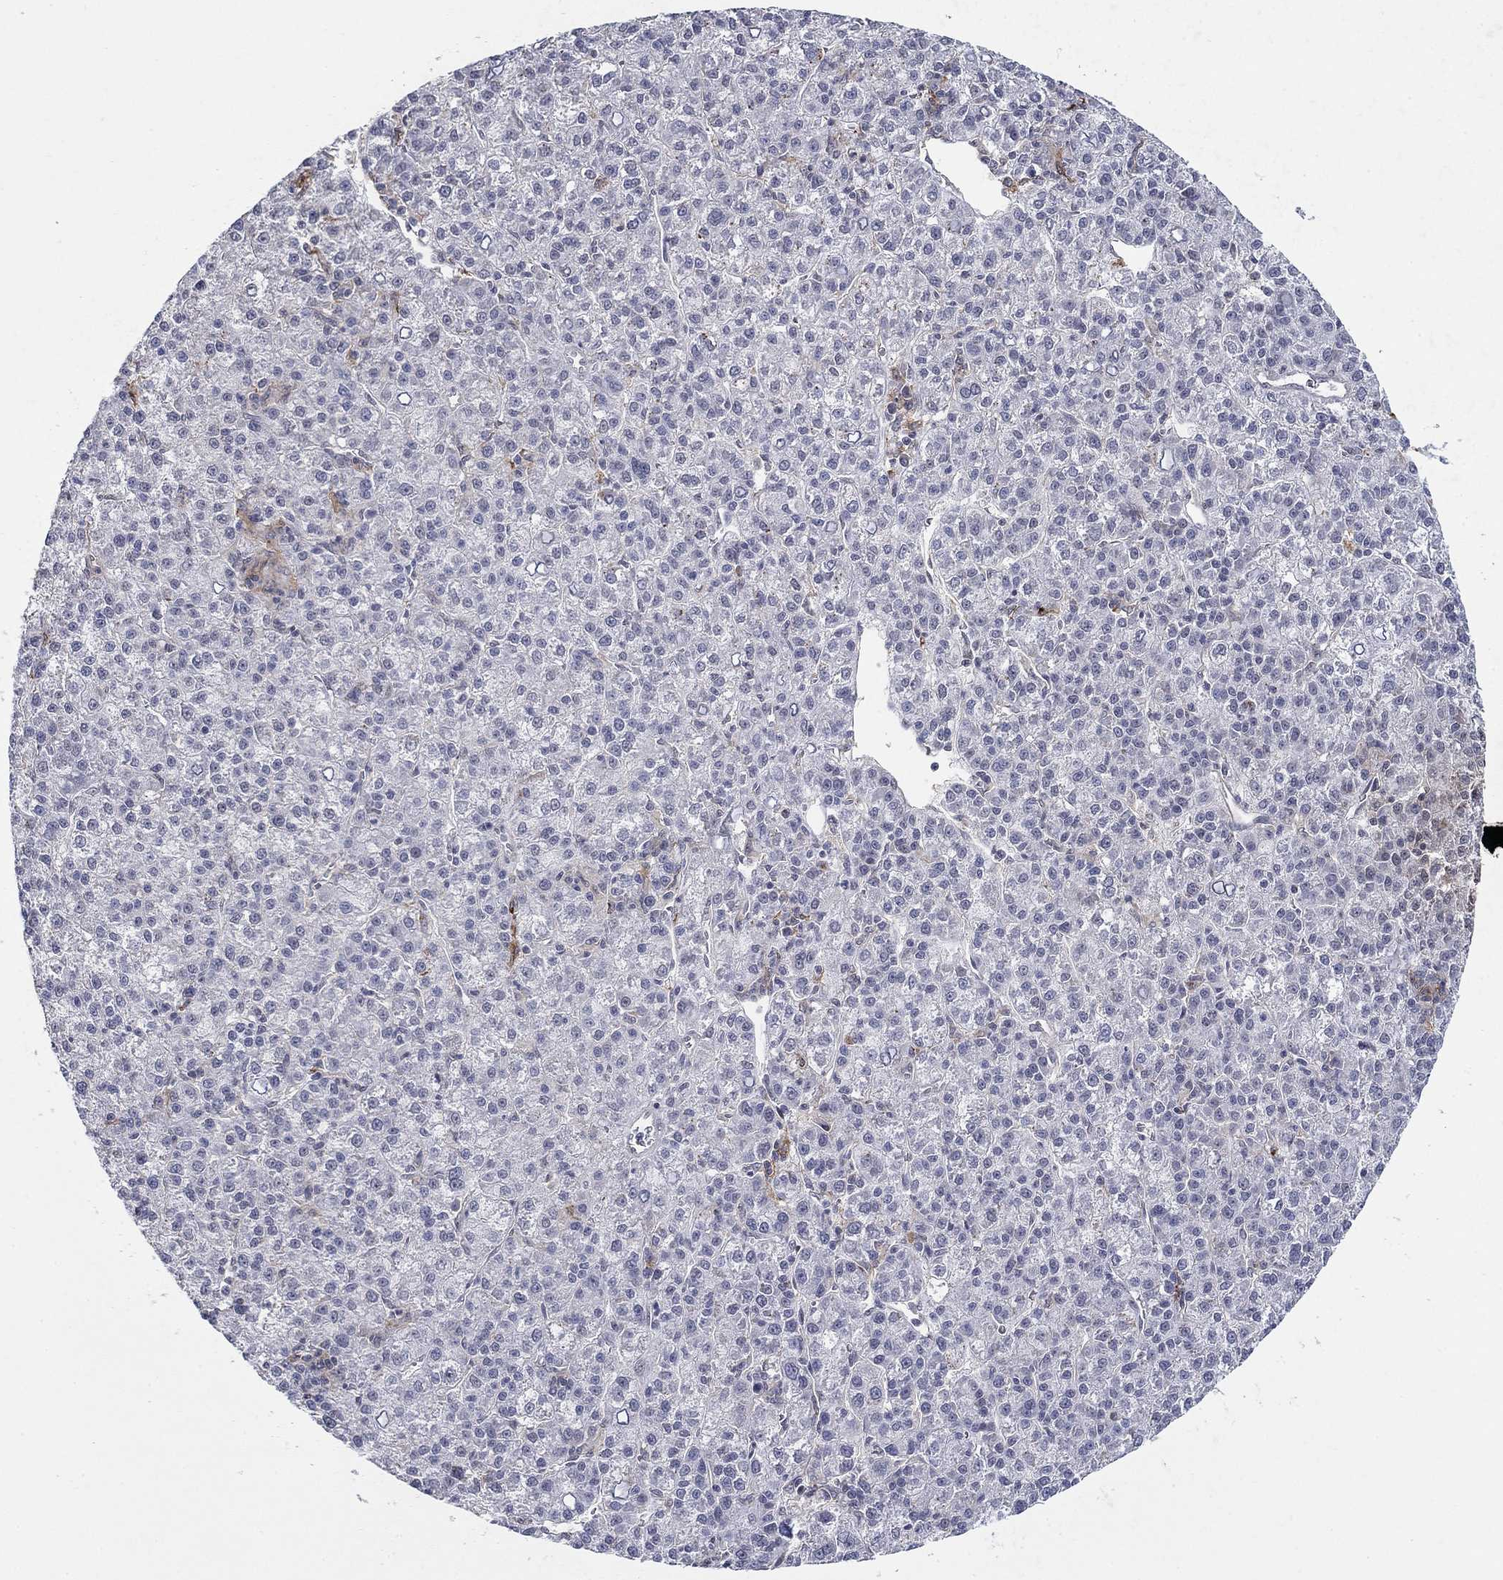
{"staining": {"intensity": "negative", "quantity": "none", "location": "none"}, "tissue": "liver cancer", "cell_type": "Tumor cells", "image_type": "cancer", "snomed": [{"axis": "morphology", "description": "Carcinoma, Hepatocellular, NOS"}, {"axis": "topography", "description": "Liver"}], "caption": "IHC of human liver cancer reveals no expression in tumor cells.", "gene": "GRIA3", "patient": {"sex": "female", "age": 60}}